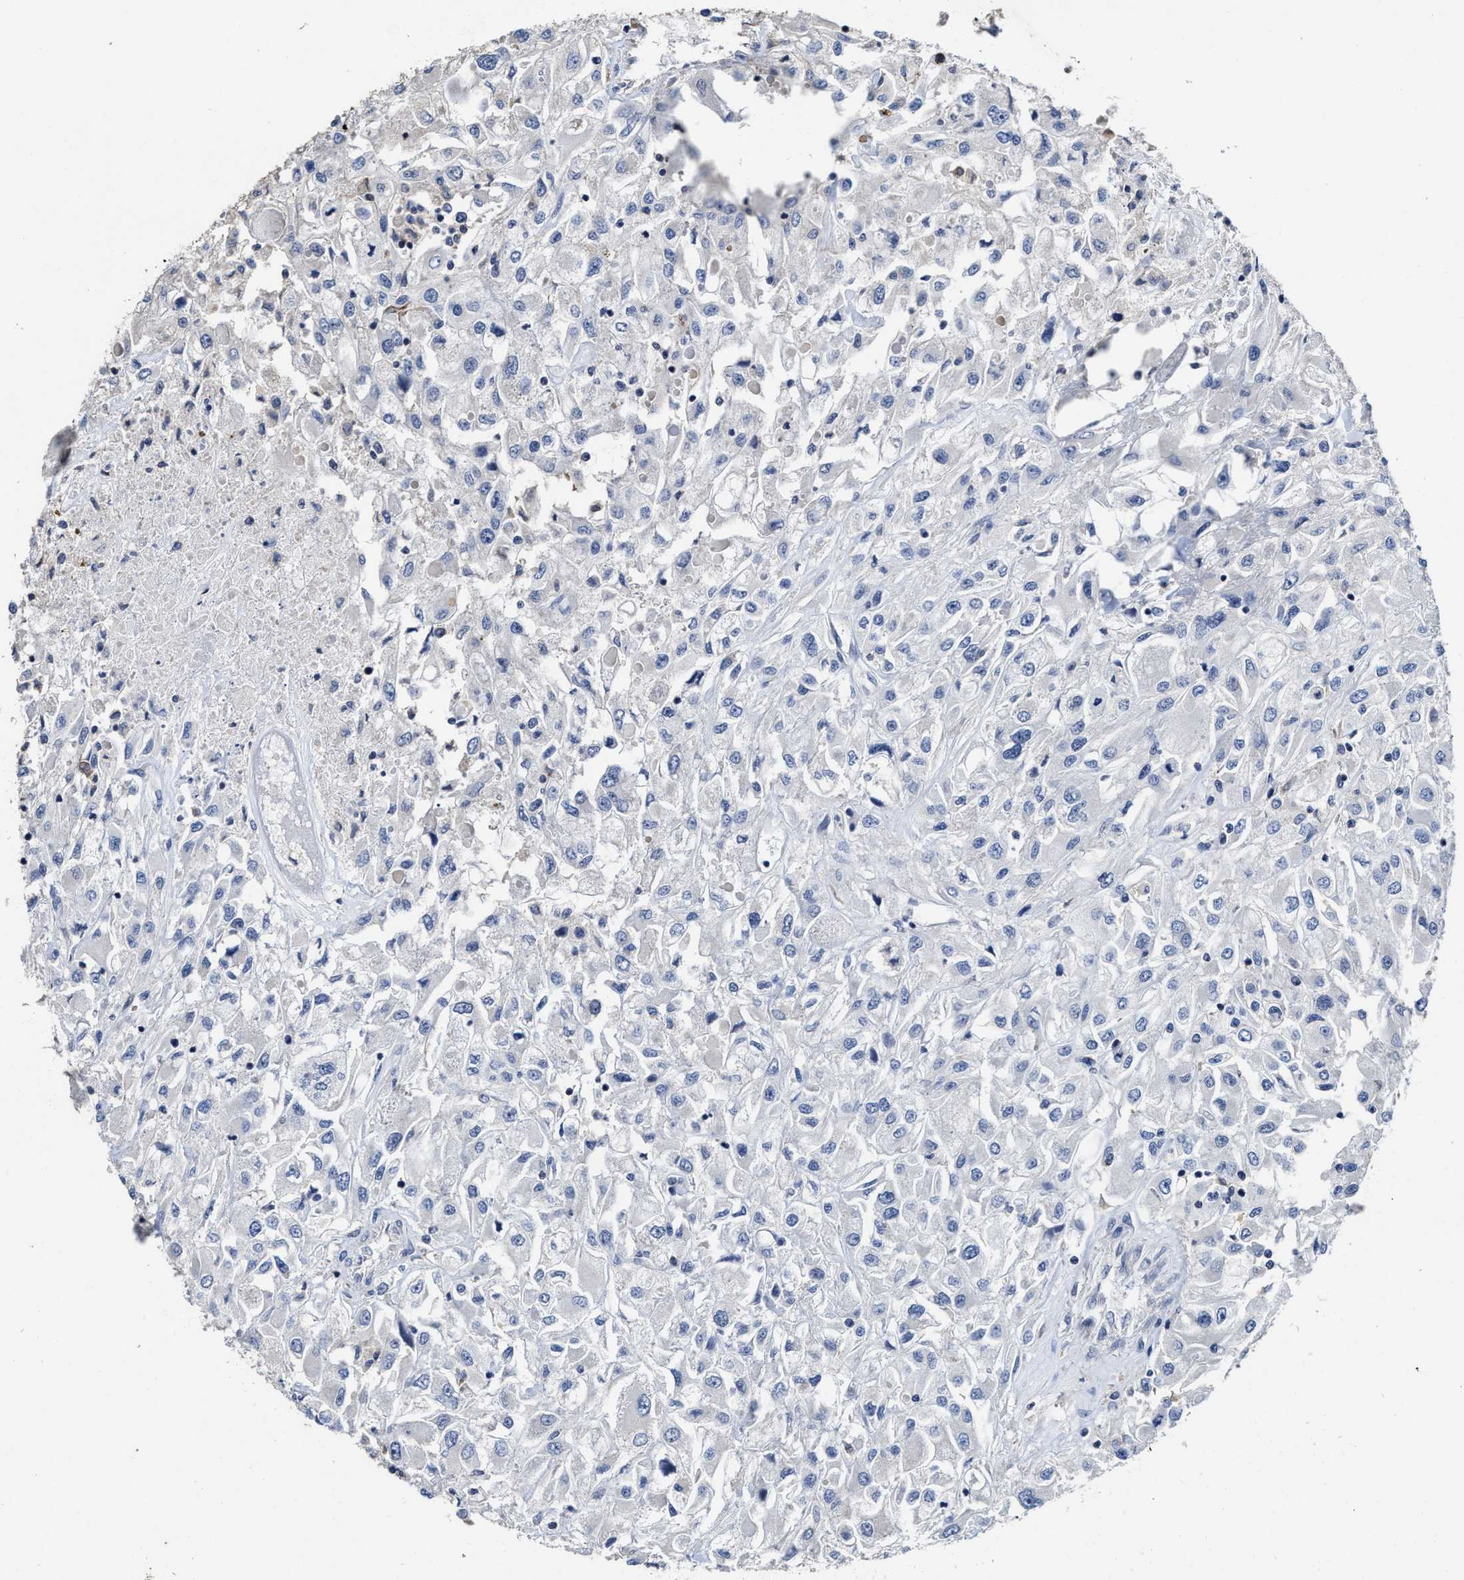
{"staining": {"intensity": "negative", "quantity": "none", "location": "none"}, "tissue": "renal cancer", "cell_type": "Tumor cells", "image_type": "cancer", "snomed": [{"axis": "morphology", "description": "Adenocarcinoma, NOS"}, {"axis": "topography", "description": "Kidney"}], "caption": "An IHC histopathology image of adenocarcinoma (renal) is shown. There is no staining in tumor cells of adenocarcinoma (renal).", "gene": "ZFAT", "patient": {"sex": "female", "age": 52}}